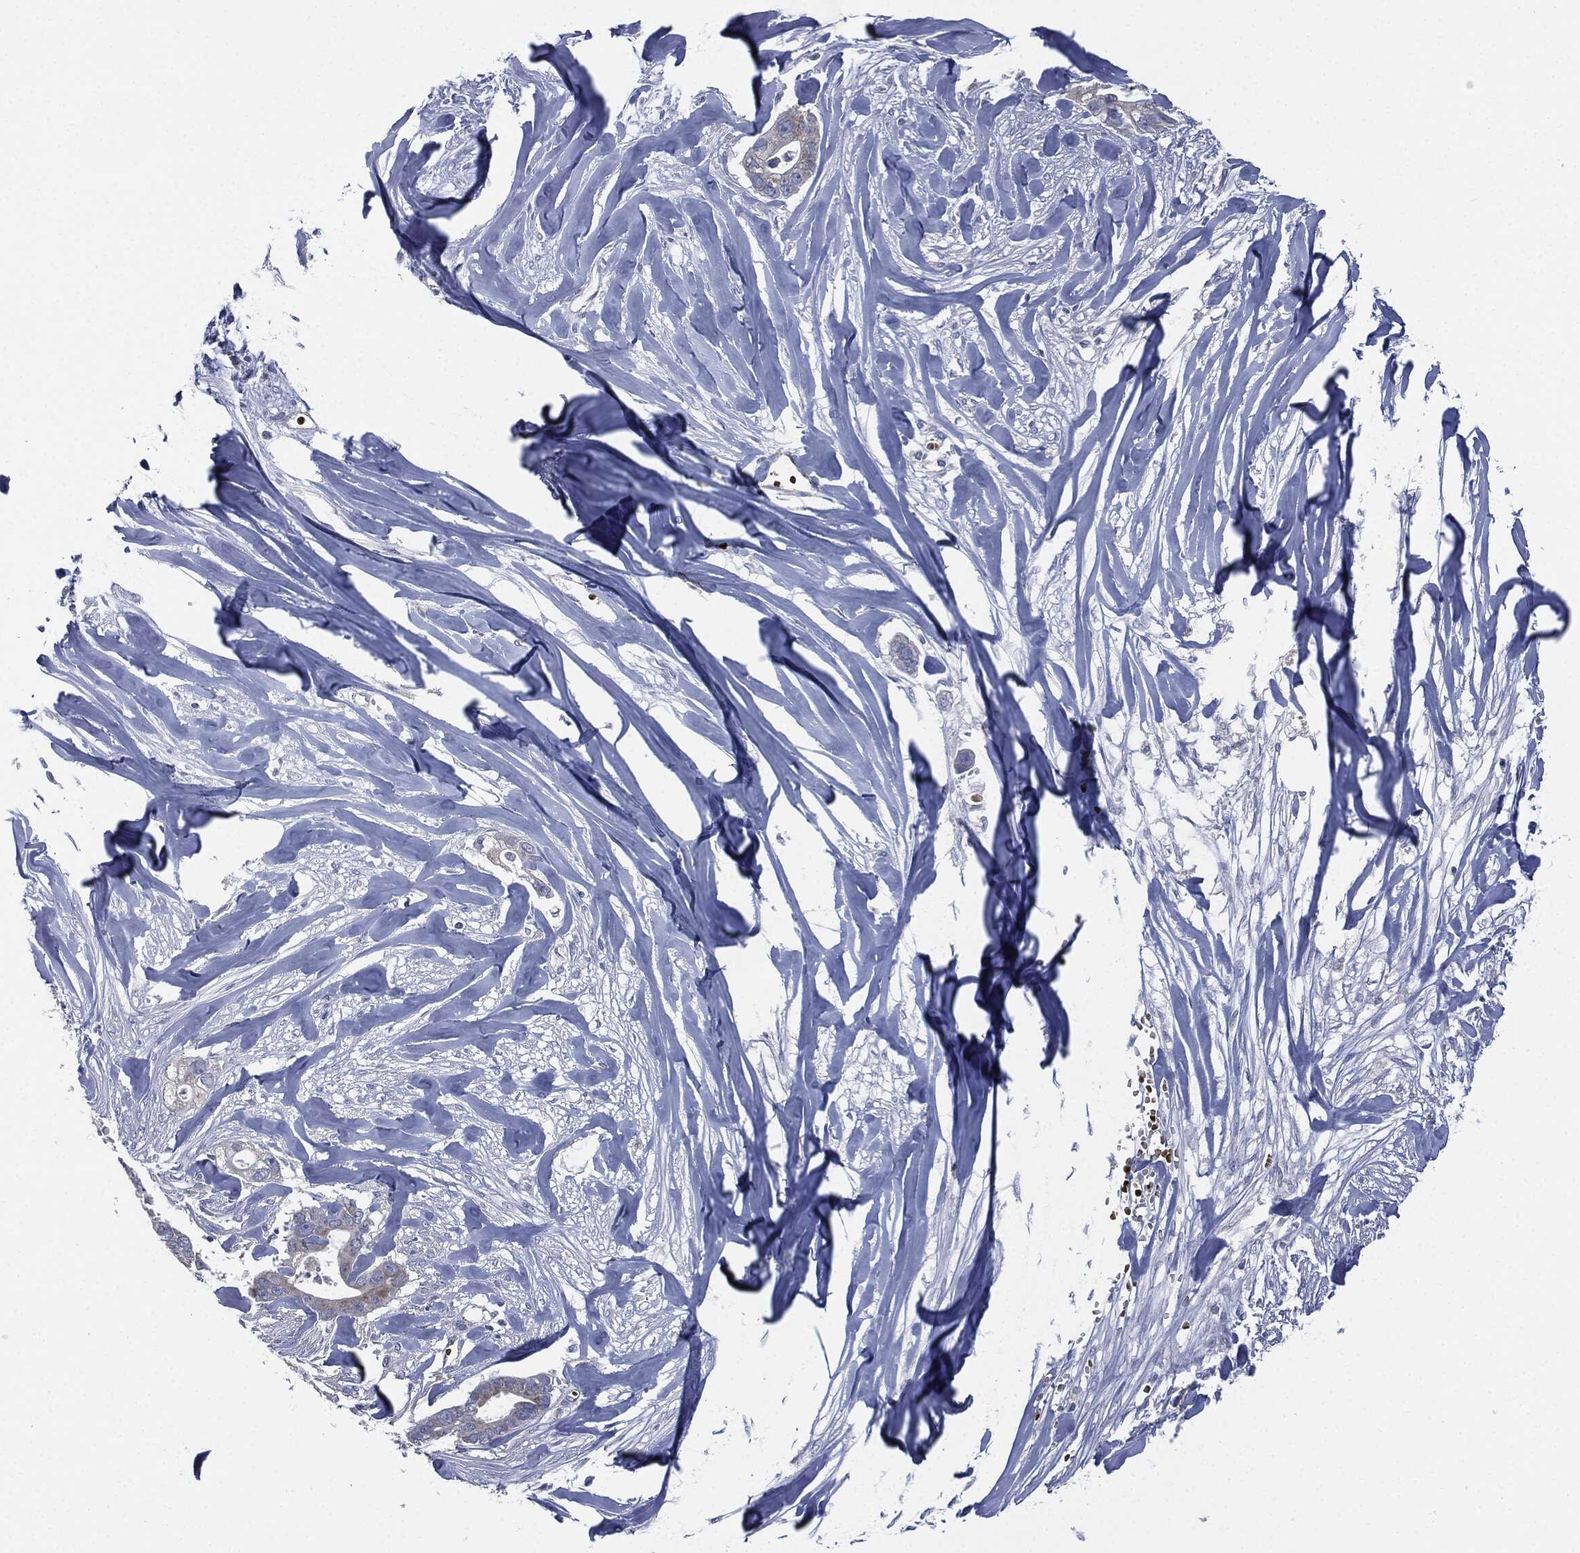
{"staining": {"intensity": "negative", "quantity": "none", "location": "none"}, "tissue": "pancreatic cancer", "cell_type": "Tumor cells", "image_type": "cancer", "snomed": [{"axis": "morphology", "description": "Adenocarcinoma, NOS"}, {"axis": "topography", "description": "Pancreas"}], "caption": "This image is of pancreatic adenocarcinoma stained with immunohistochemistry to label a protein in brown with the nuclei are counter-stained blue. There is no staining in tumor cells.", "gene": "SIGLEC9", "patient": {"sex": "male", "age": 61}}